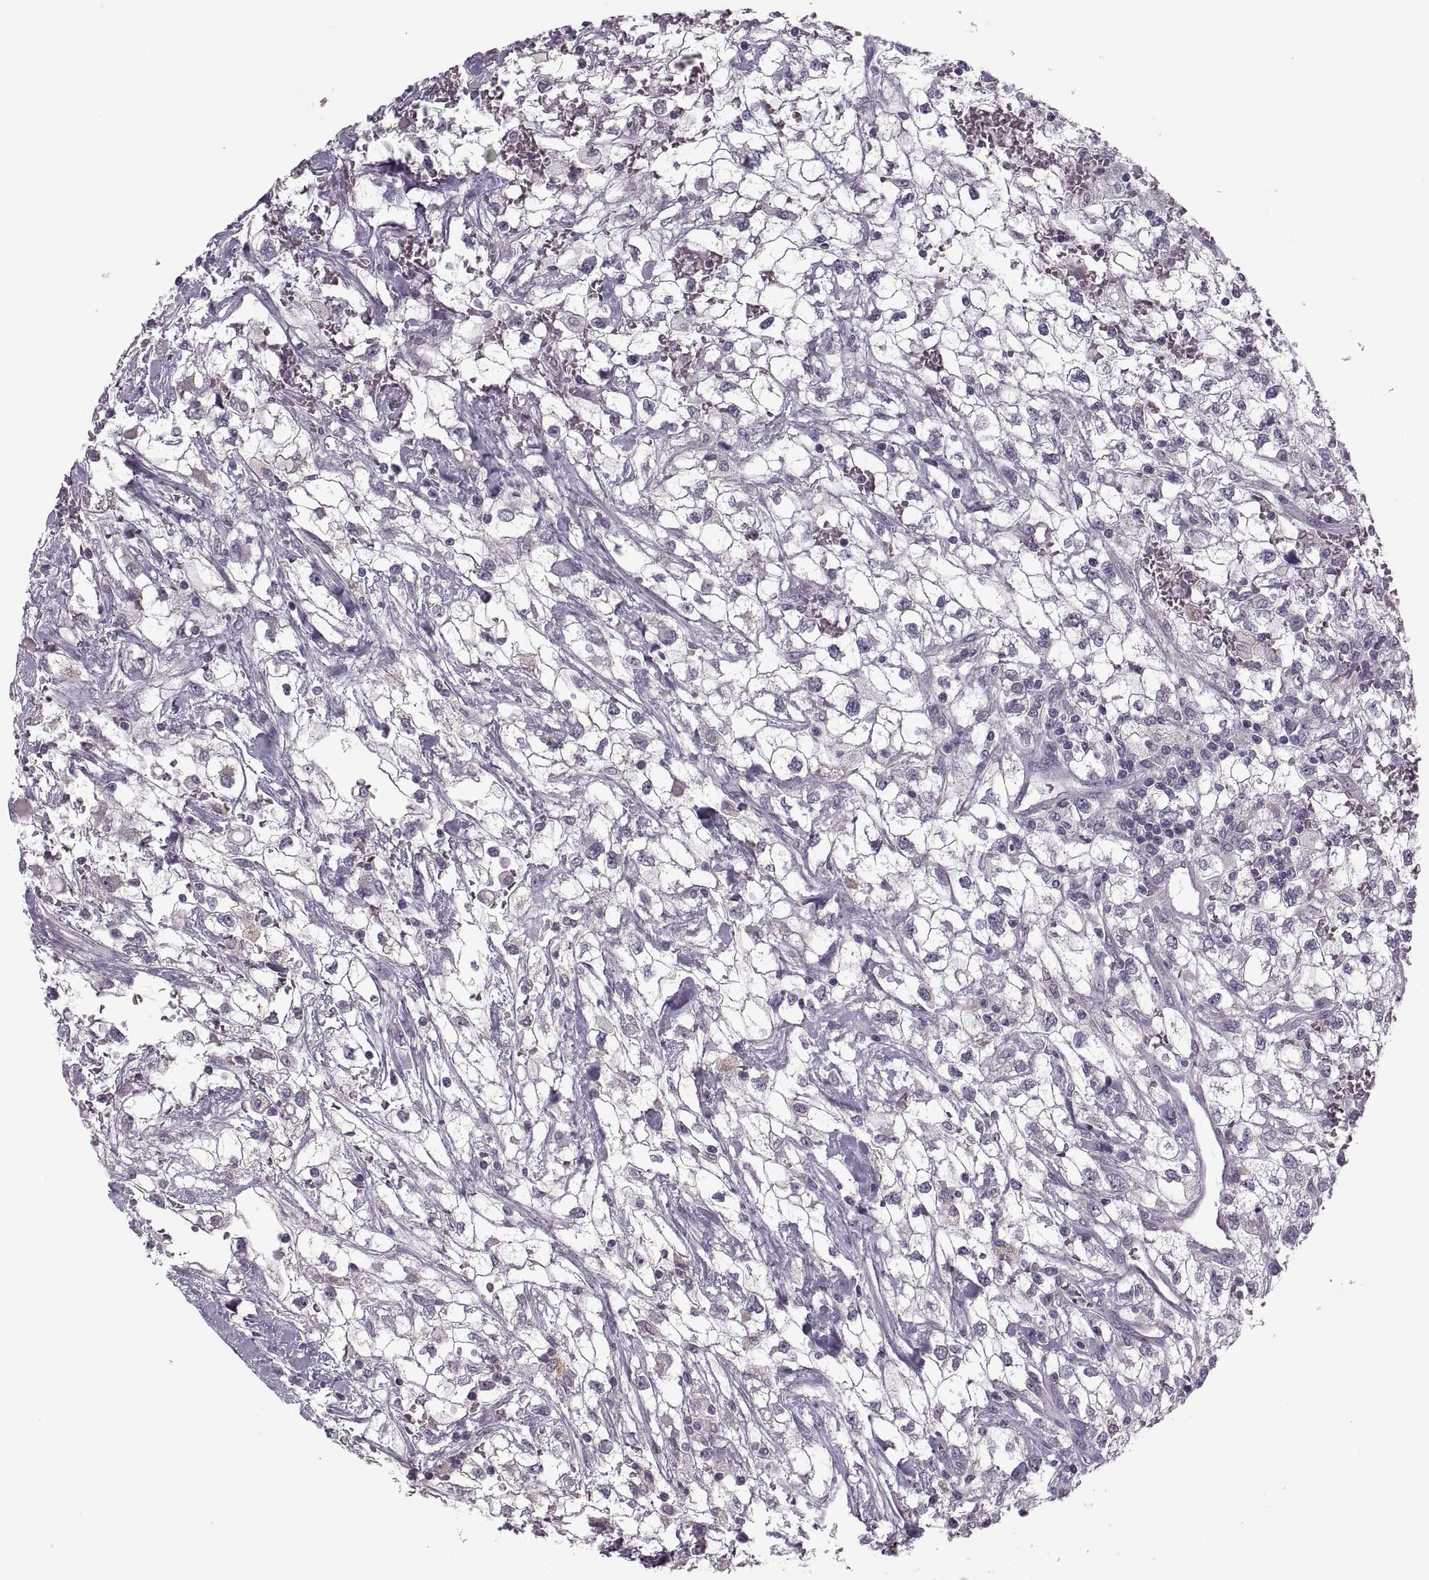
{"staining": {"intensity": "negative", "quantity": "none", "location": "none"}, "tissue": "renal cancer", "cell_type": "Tumor cells", "image_type": "cancer", "snomed": [{"axis": "morphology", "description": "Adenocarcinoma, NOS"}, {"axis": "topography", "description": "Kidney"}], "caption": "Immunohistochemical staining of human renal cancer (adenocarcinoma) shows no significant staining in tumor cells.", "gene": "MGAT4D", "patient": {"sex": "male", "age": 59}}